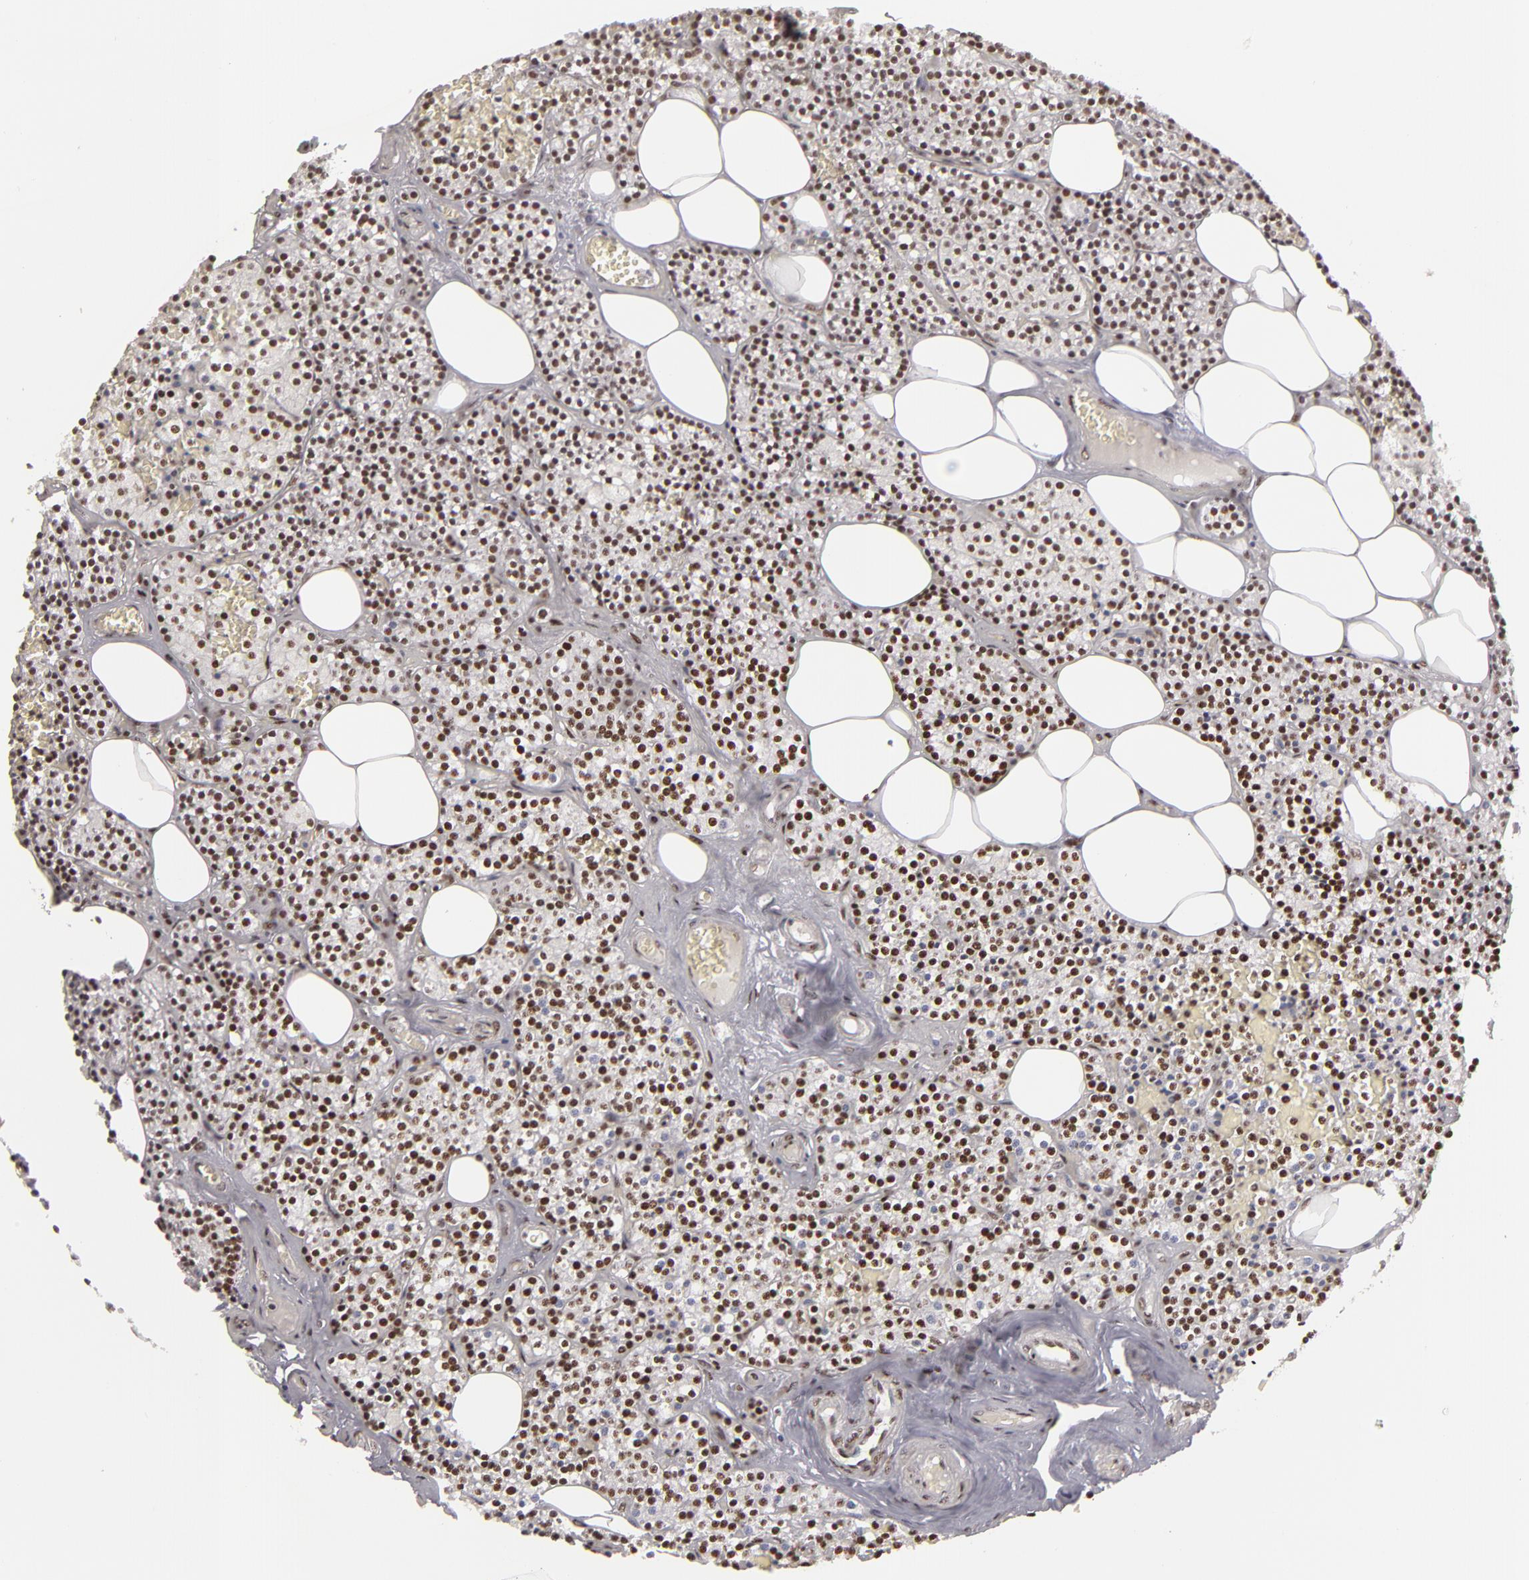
{"staining": {"intensity": "strong", "quantity": ">75%", "location": "nuclear"}, "tissue": "parathyroid gland", "cell_type": "Glandular cells", "image_type": "normal", "snomed": [{"axis": "morphology", "description": "Normal tissue, NOS"}, {"axis": "topography", "description": "Parathyroid gland"}], "caption": "A high-resolution micrograph shows immunohistochemistry (IHC) staining of unremarkable parathyroid gland, which shows strong nuclear staining in approximately >75% of glandular cells. (IHC, brightfield microscopy, high magnification).", "gene": "SAFB", "patient": {"sex": "male", "age": 51}}